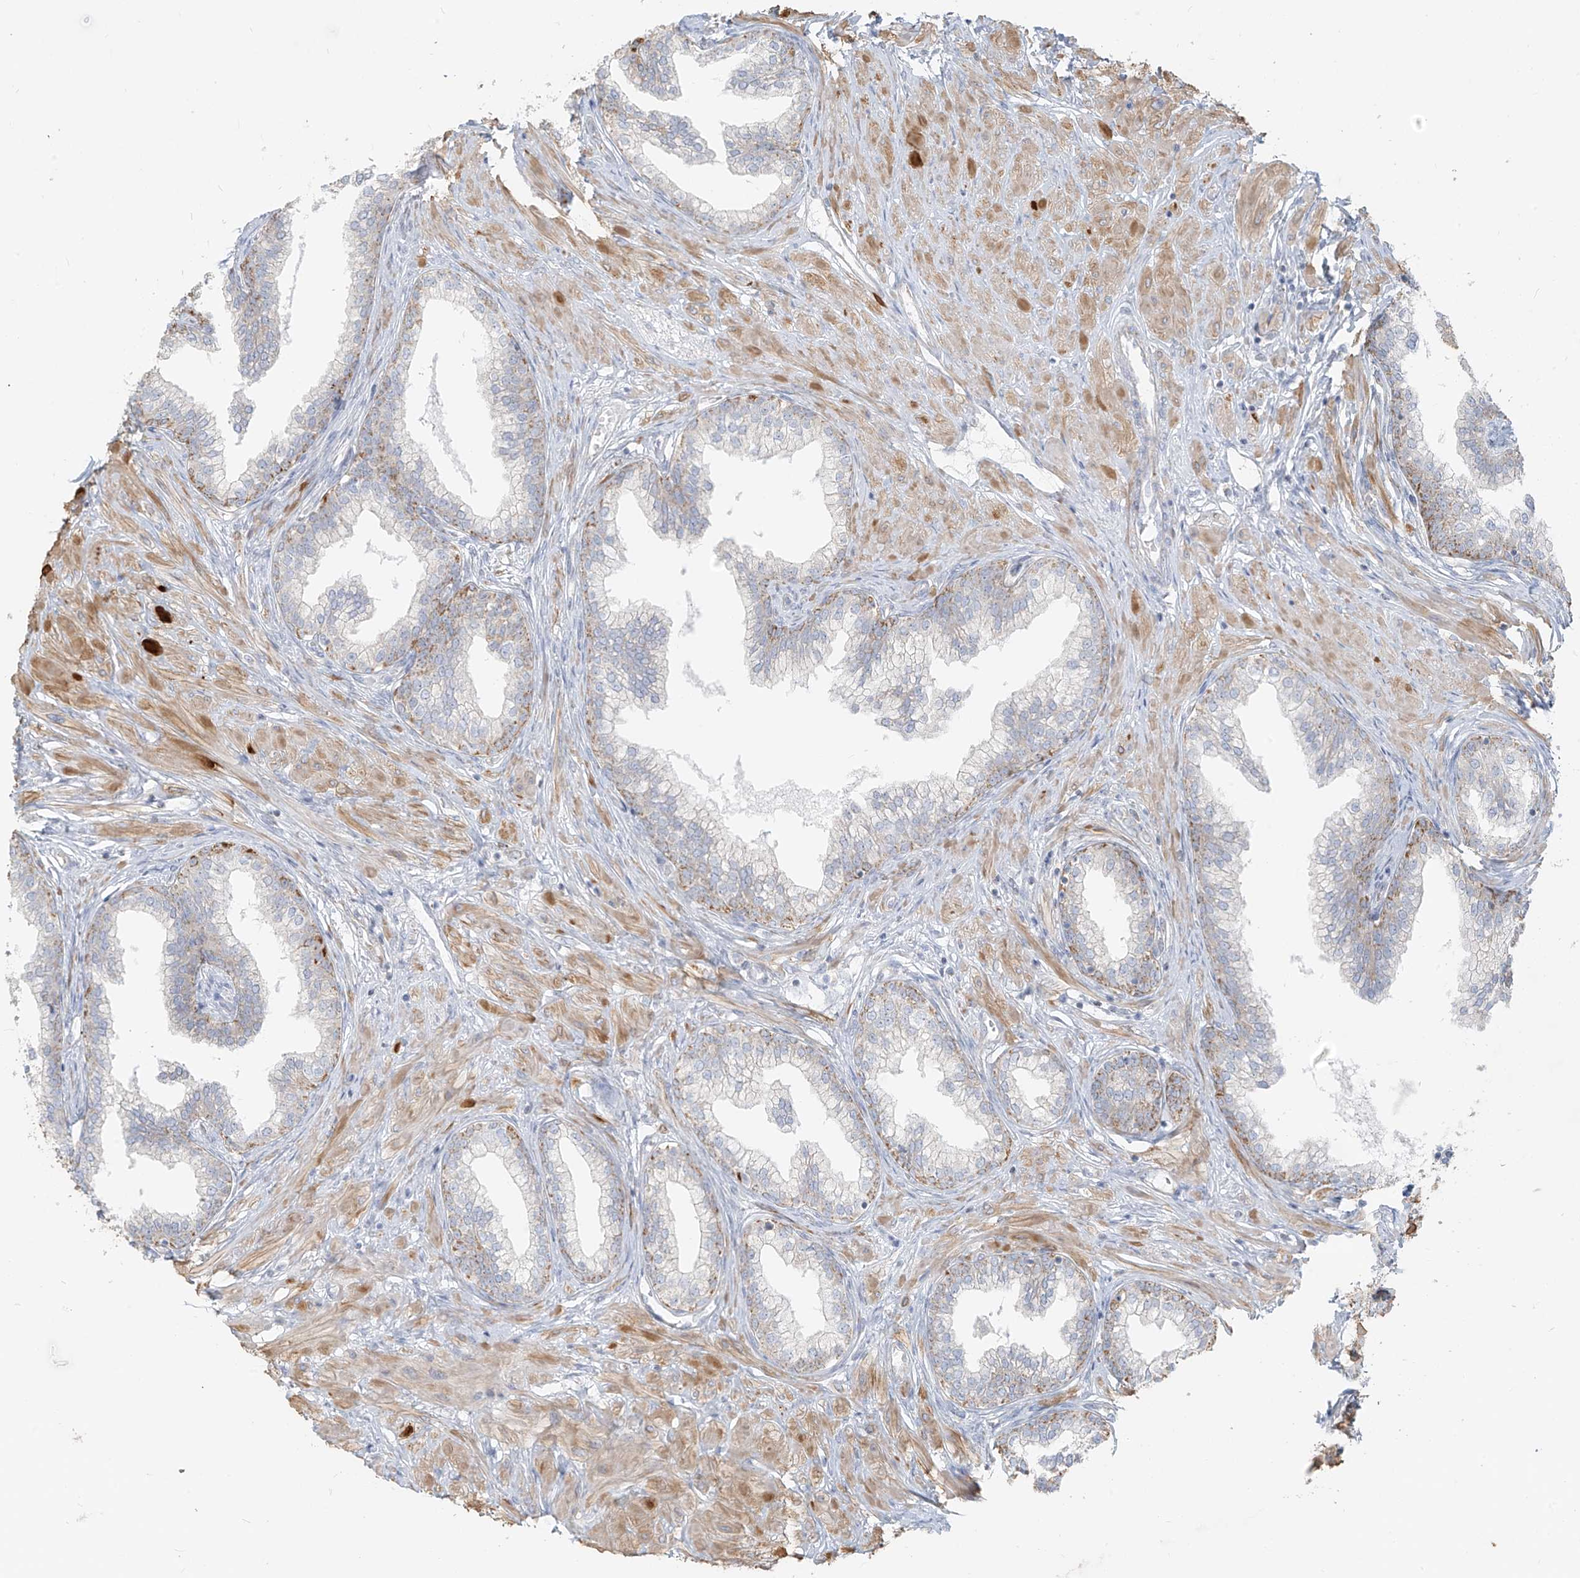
{"staining": {"intensity": "negative", "quantity": "none", "location": "none"}, "tissue": "prostate", "cell_type": "Glandular cells", "image_type": "normal", "snomed": [{"axis": "morphology", "description": "Normal tissue, NOS"}, {"axis": "morphology", "description": "Urothelial carcinoma, Low grade"}, {"axis": "topography", "description": "Urinary bladder"}, {"axis": "topography", "description": "Prostate"}], "caption": "Image shows no significant protein staining in glandular cells of unremarkable prostate.", "gene": "UST", "patient": {"sex": "male", "age": 60}}